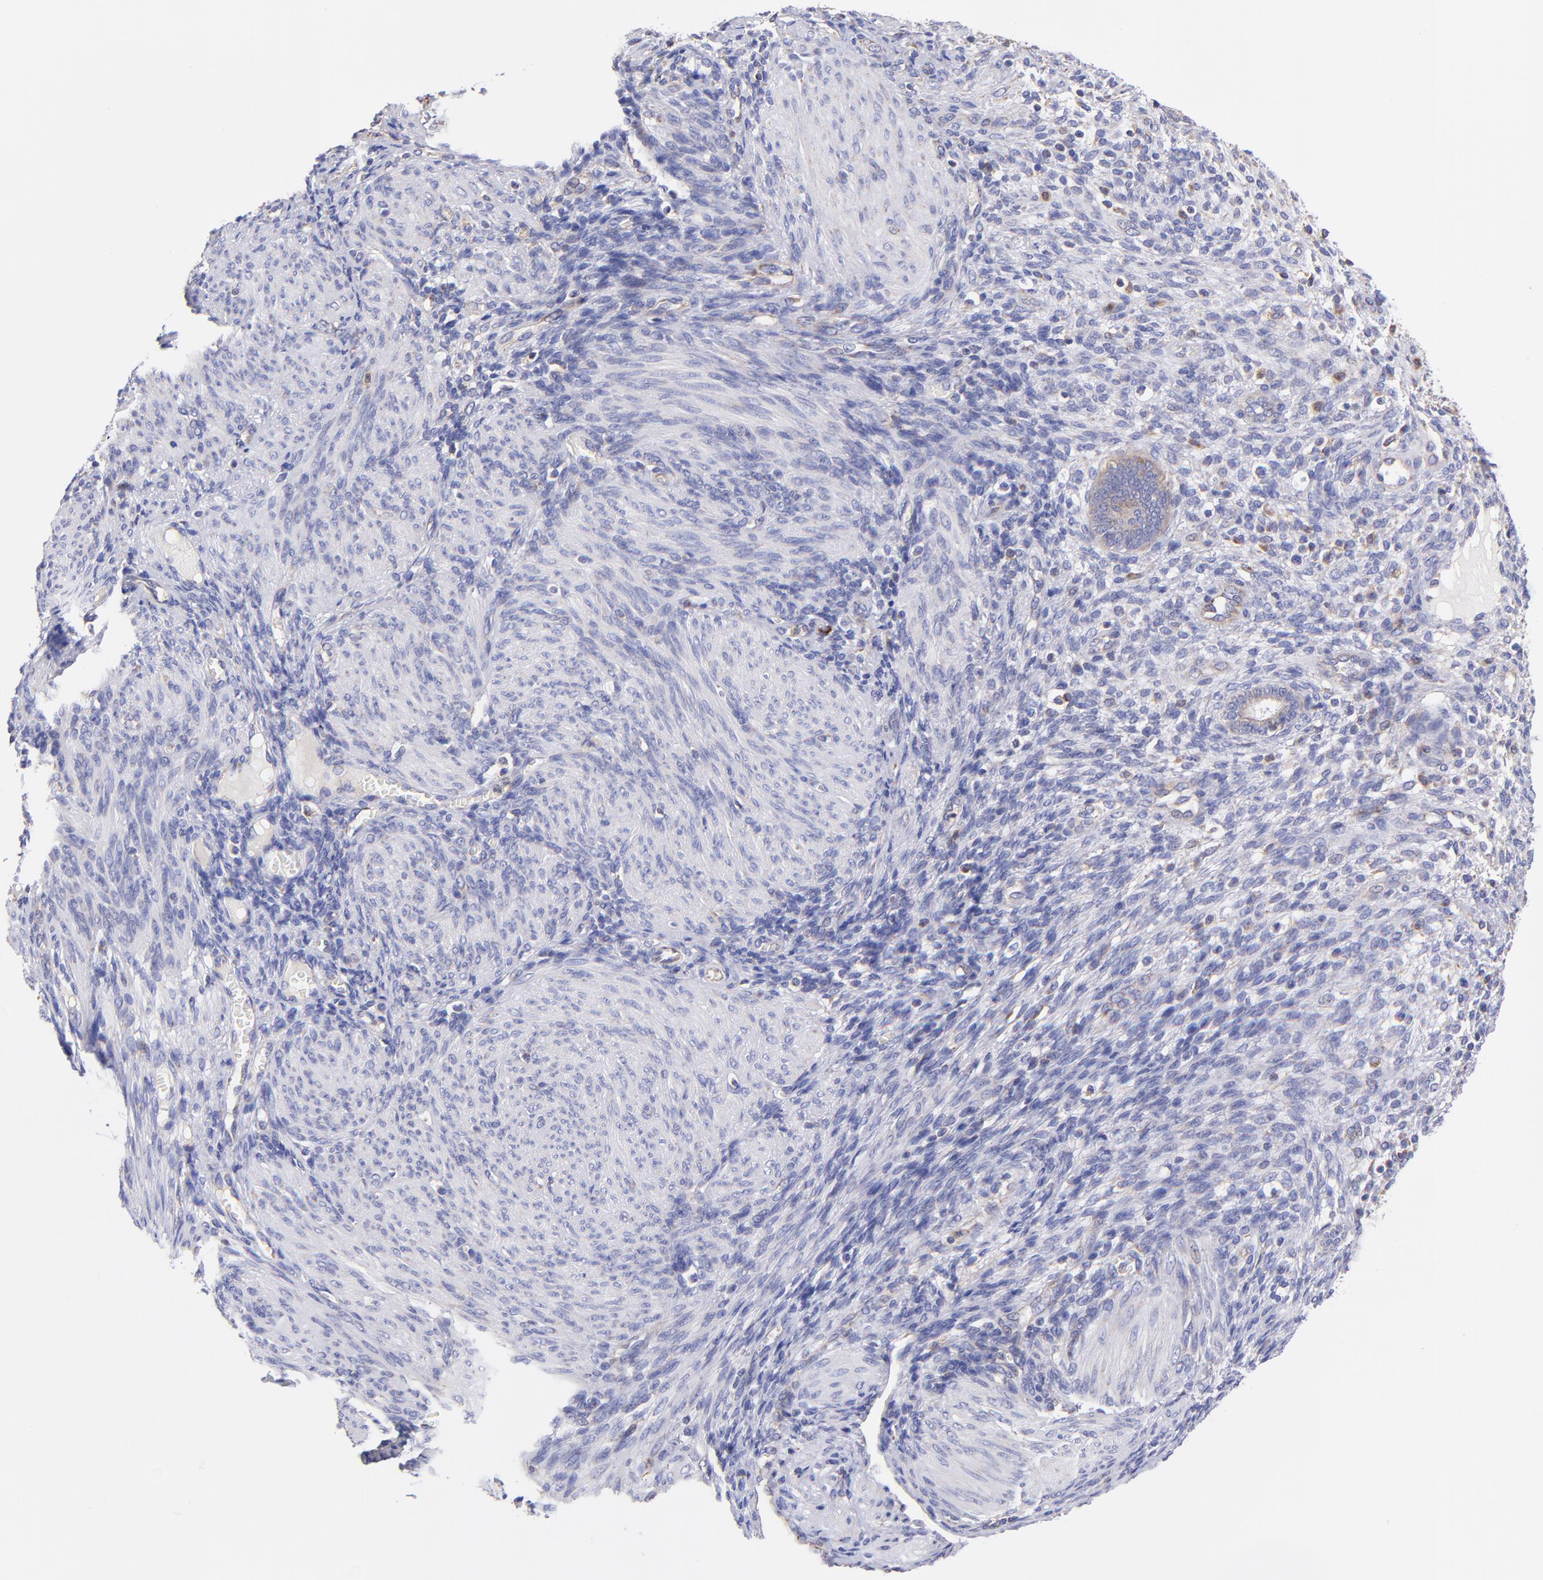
{"staining": {"intensity": "weak", "quantity": "25%-75%", "location": "cytoplasmic/membranous"}, "tissue": "endometrium", "cell_type": "Cells in endometrial stroma", "image_type": "normal", "snomed": [{"axis": "morphology", "description": "Normal tissue, NOS"}, {"axis": "topography", "description": "Endometrium"}], "caption": "This is an image of IHC staining of normal endometrium, which shows weak staining in the cytoplasmic/membranous of cells in endometrial stroma.", "gene": "PREX1", "patient": {"sex": "female", "age": 72}}